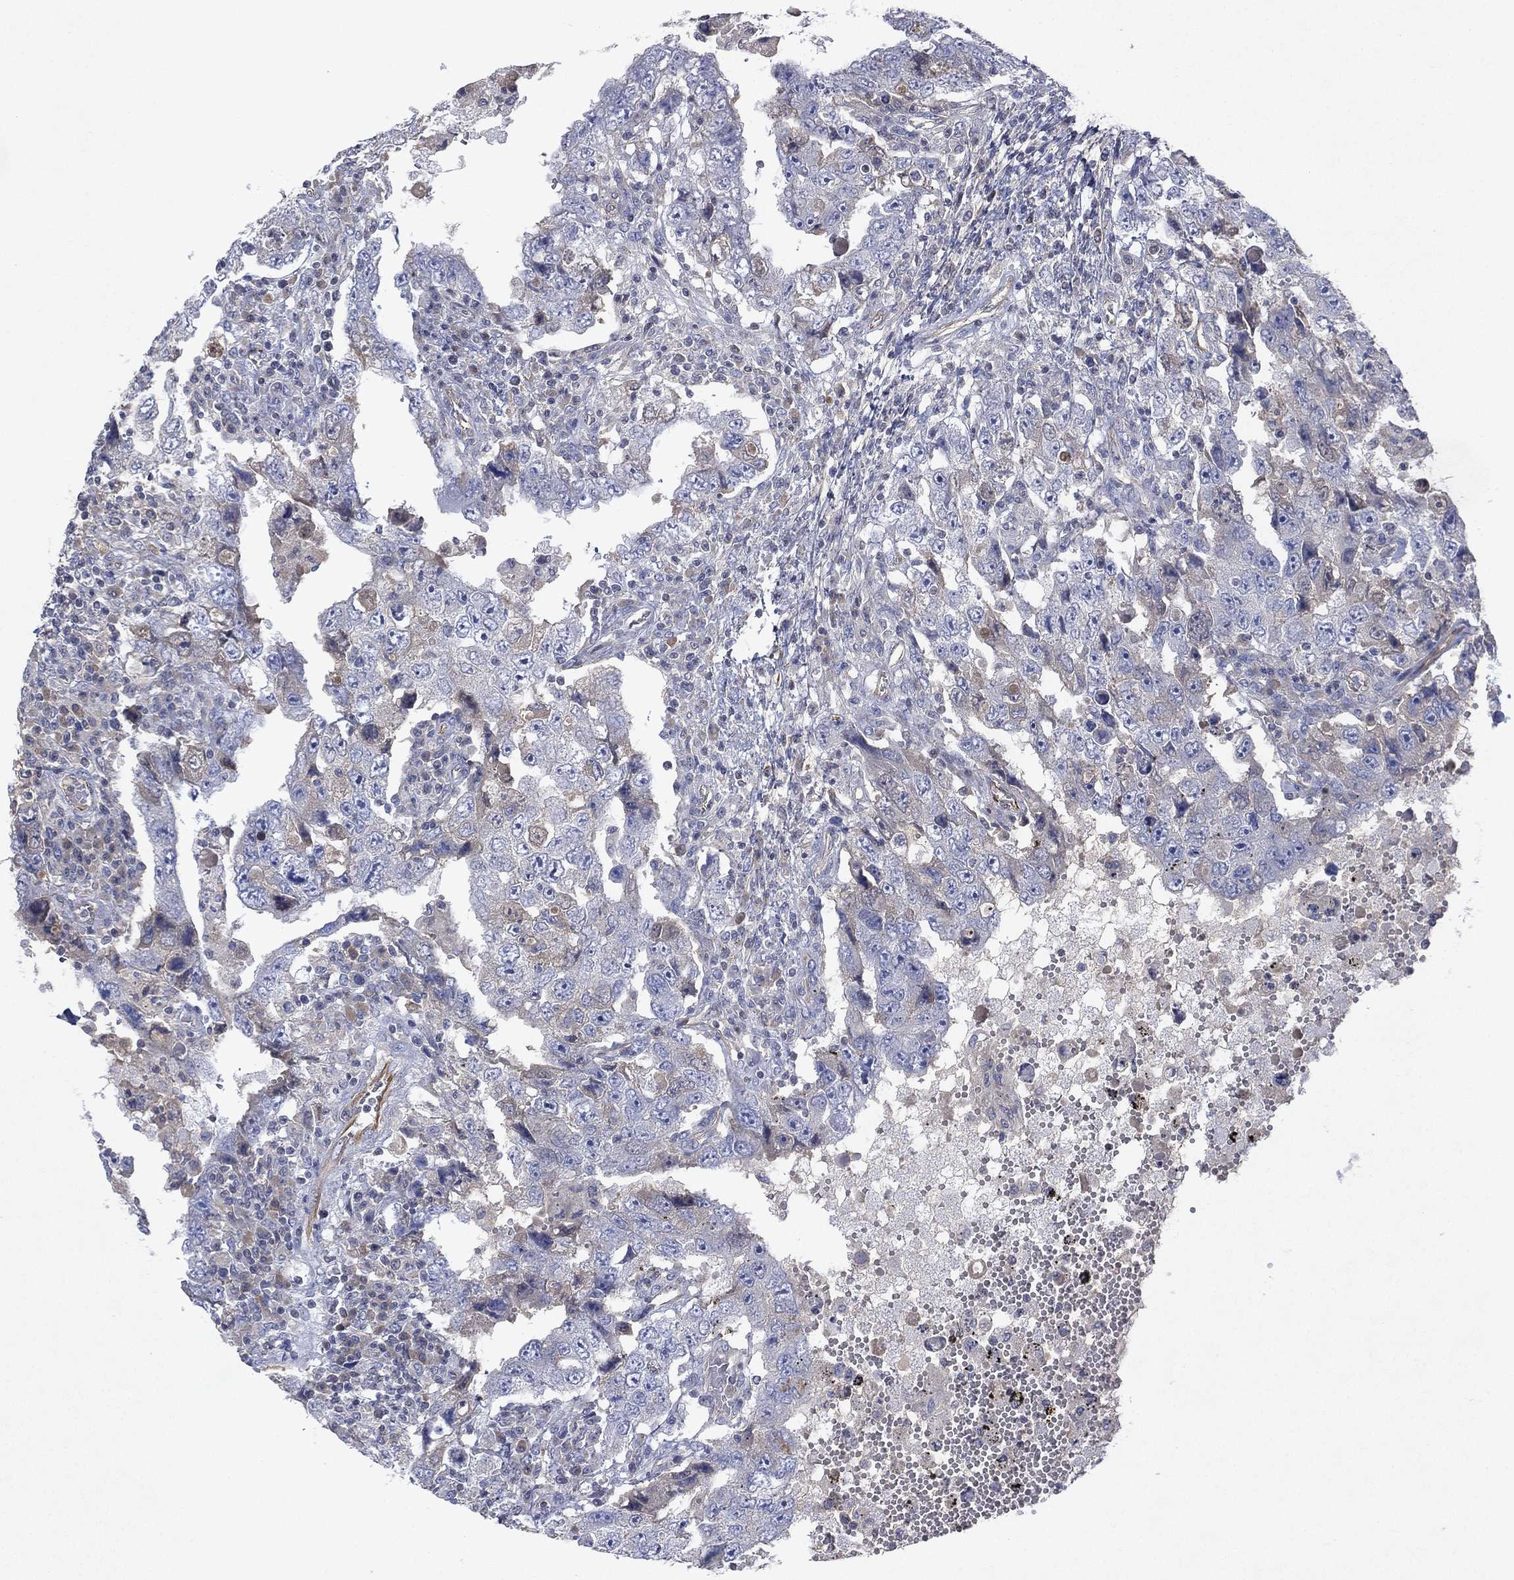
{"staining": {"intensity": "negative", "quantity": "none", "location": "none"}, "tissue": "testis cancer", "cell_type": "Tumor cells", "image_type": "cancer", "snomed": [{"axis": "morphology", "description": "Carcinoma, Embryonal, NOS"}, {"axis": "topography", "description": "Testis"}], "caption": "Immunohistochemical staining of embryonal carcinoma (testis) reveals no significant staining in tumor cells.", "gene": "FLI1", "patient": {"sex": "male", "age": 26}}